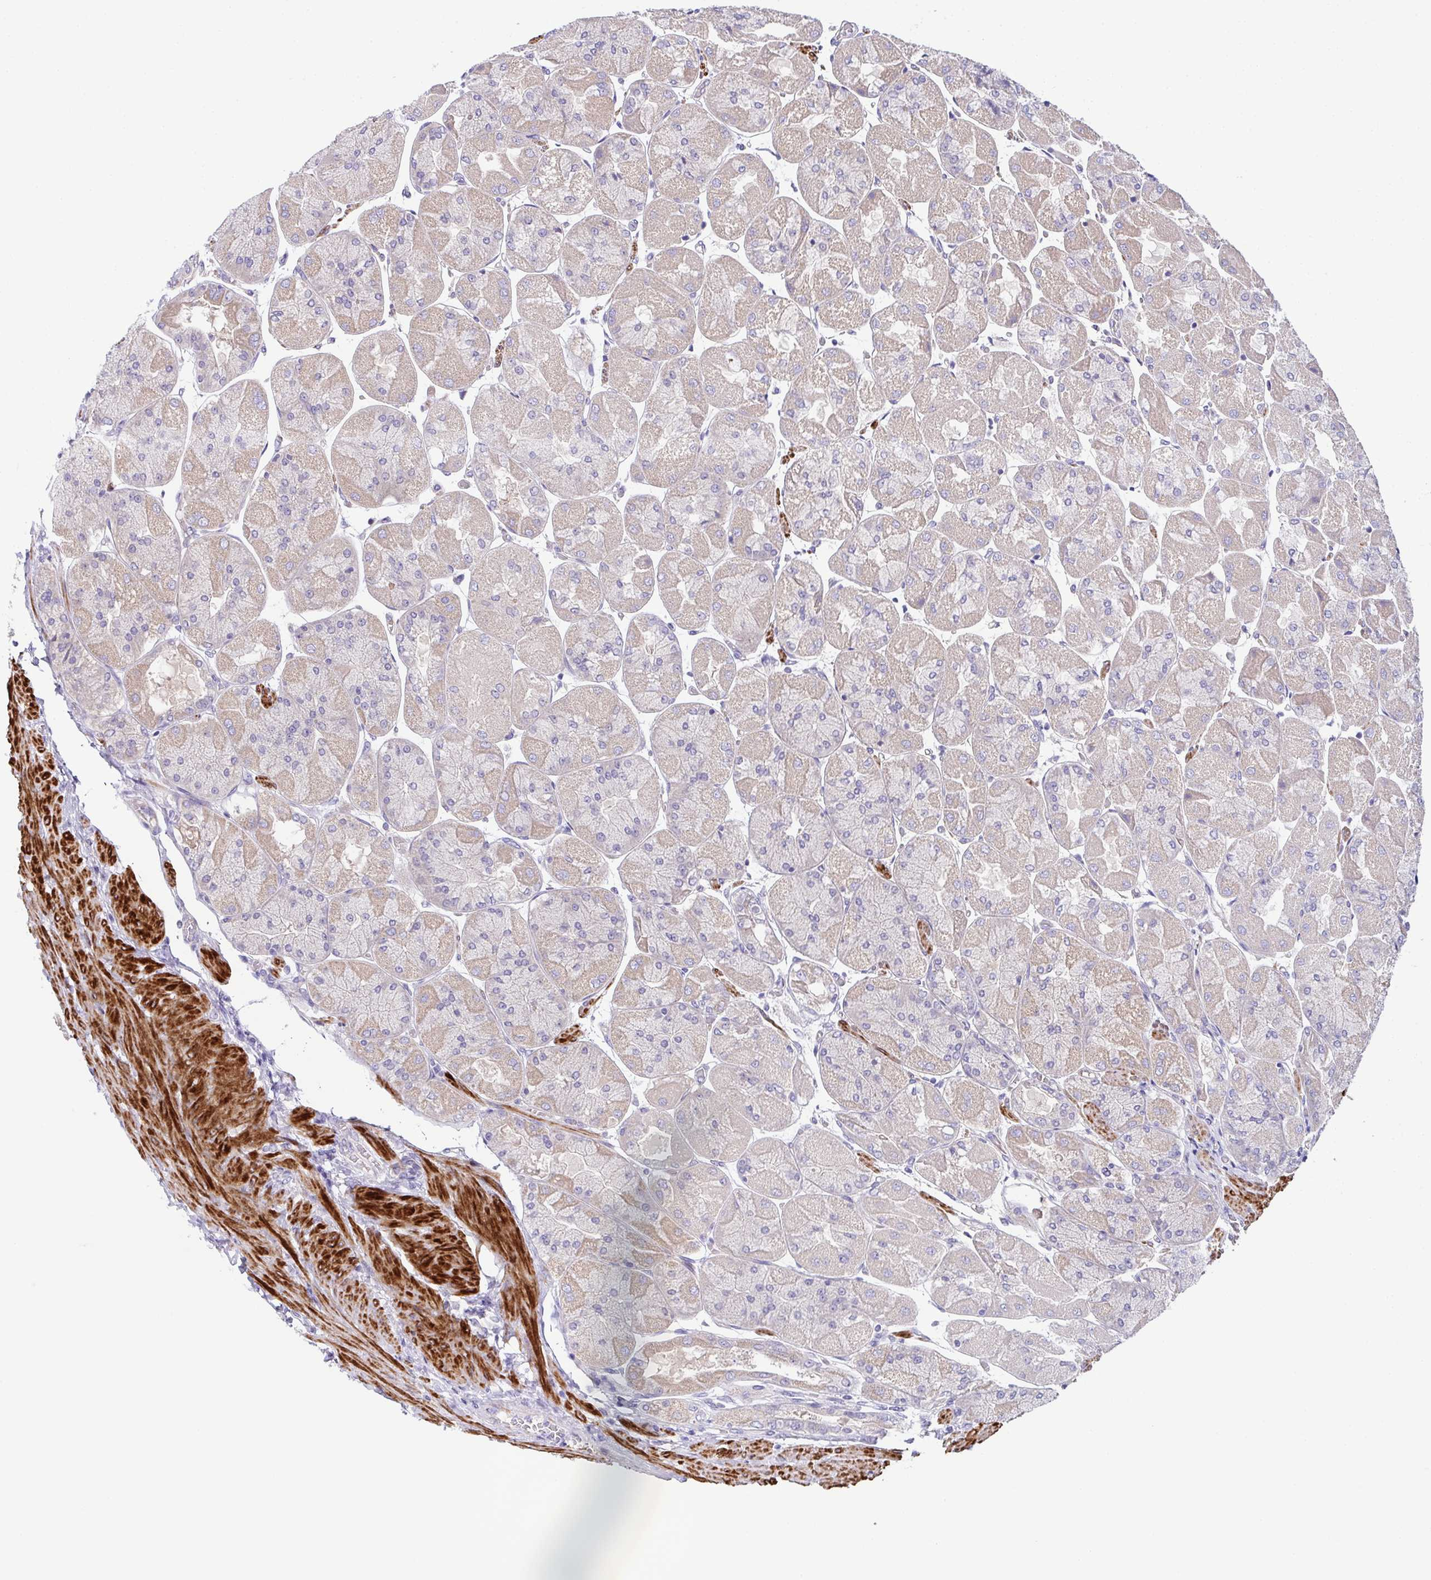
{"staining": {"intensity": "weak", "quantity": "25%-75%", "location": "cytoplasmic/membranous"}, "tissue": "stomach", "cell_type": "Glandular cells", "image_type": "normal", "snomed": [{"axis": "morphology", "description": "Normal tissue, NOS"}, {"axis": "topography", "description": "Stomach"}], "caption": "Unremarkable stomach was stained to show a protein in brown. There is low levels of weak cytoplasmic/membranous expression in approximately 25%-75% of glandular cells. The staining was performed using DAB to visualize the protein expression in brown, while the nuclei were stained in blue with hematoxylin (Magnification: 20x).", "gene": "CFAP97D1", "patient": {"sex": "female", "age": 61}}